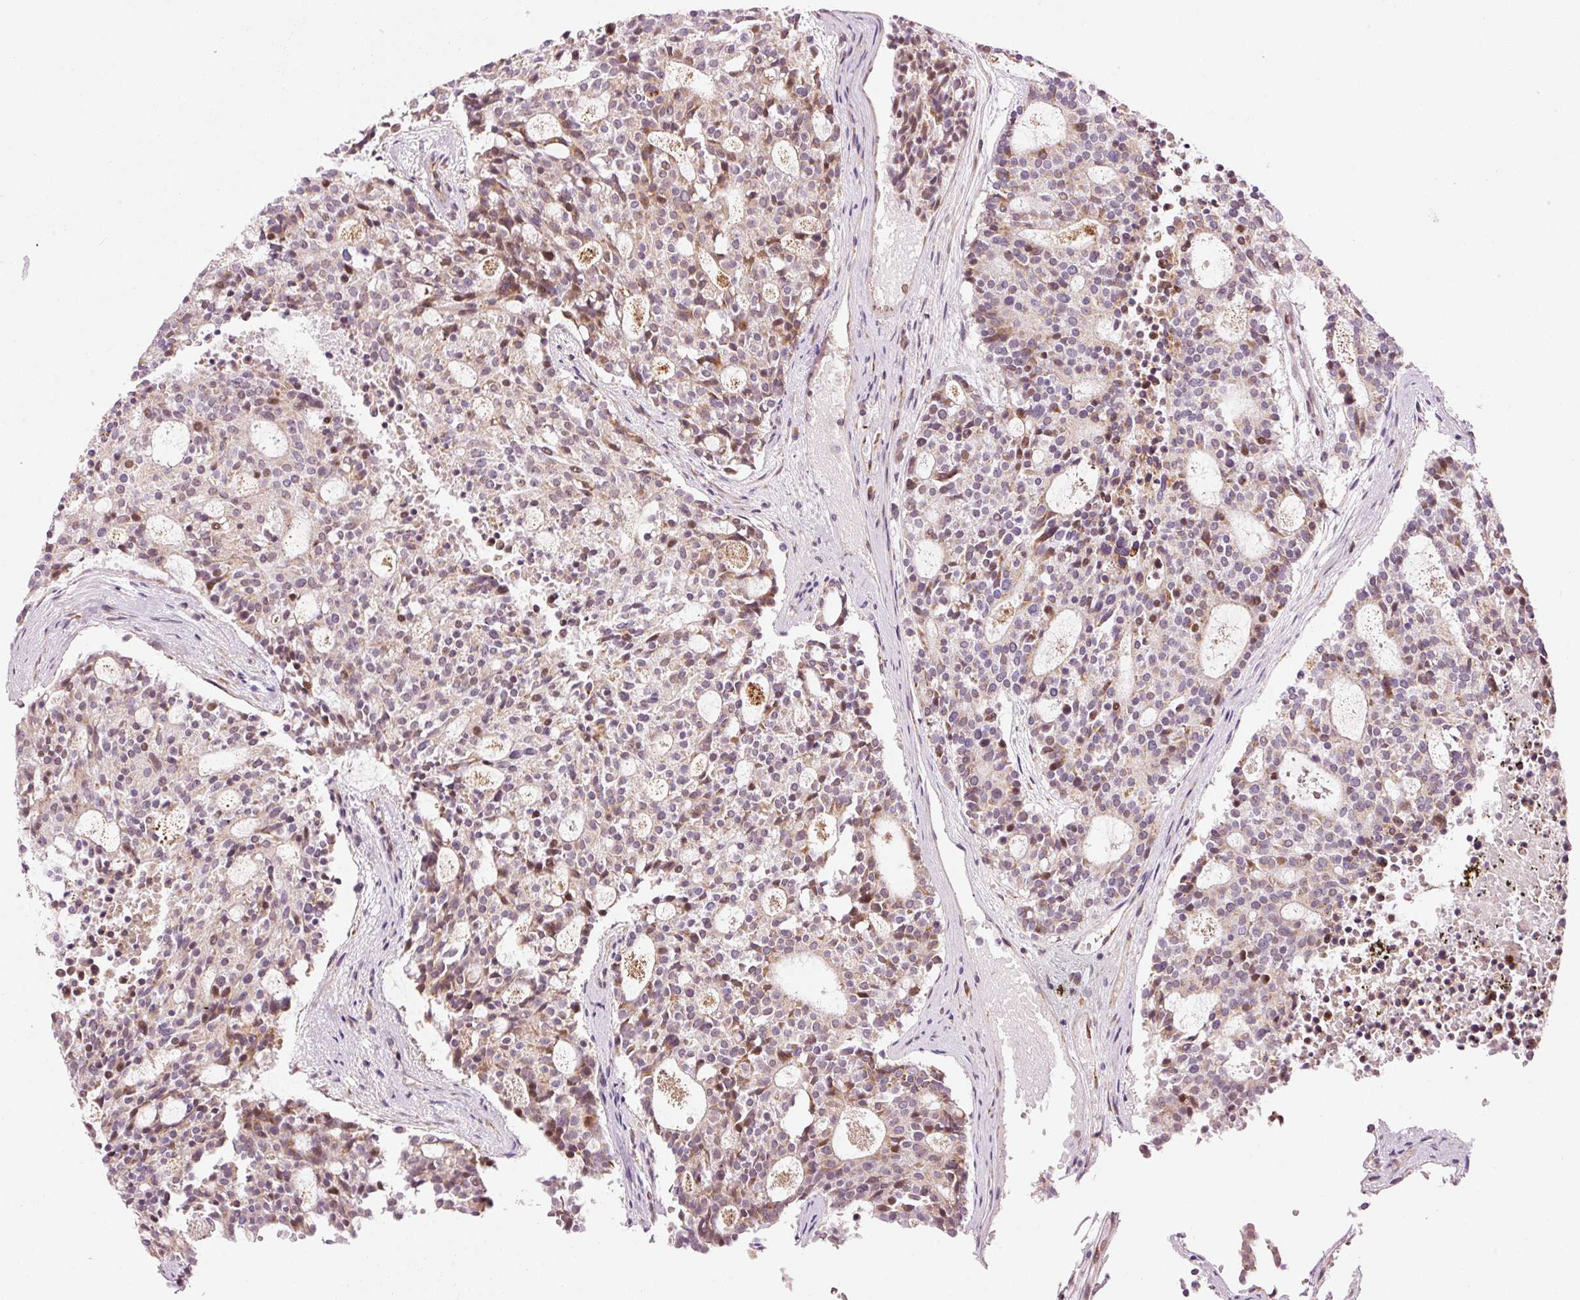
{"staining": {"intensity": "moderate", "quantity": "<25%", "location": "cytoplasmic/membranous,nuclear"}, "tissue": "carcinoid", "cell_type": "Tumor cells", "image_type": "cancer", "snomed": [{"axis": "morphology", "description": "Carcinoid, malignant, NOS"}, {"axis": "topography", "description": "Pancreas"}], "caption": "This is an image of IHC staining of carcinoid (malignant), which shows moderate positivity in the cytoplasmic/membranous and nuclear of tumor cells.", "gene": "ANKRD20A1", "patient": {"sex": "female", "age": 54}}